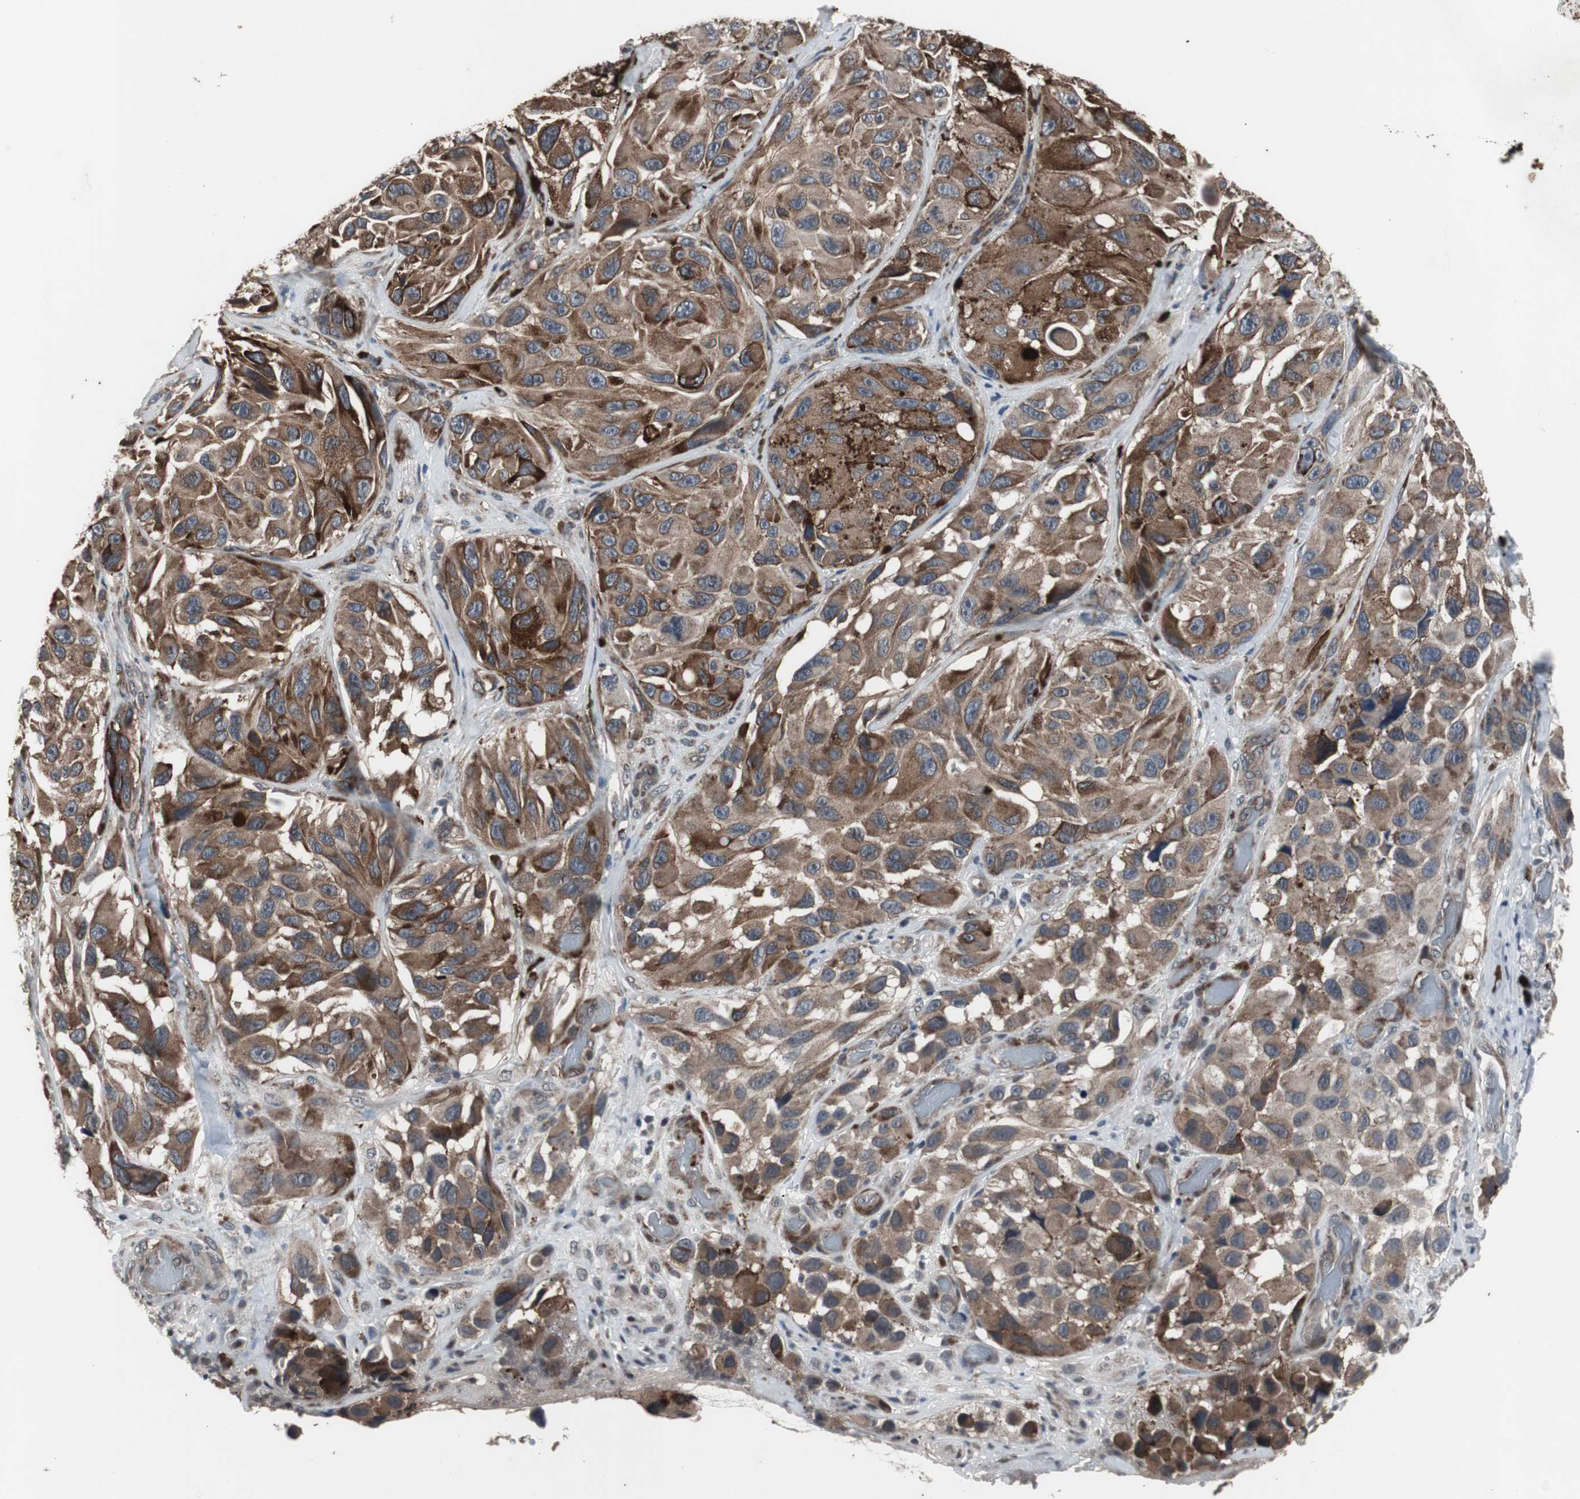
{"staining": {"intensity": "moderate", "quantity": ">75%", "location": "cytoplasmic/membranous"}, "tissue": "melanoma", "cell_type": "Tumor cells", "image_type": "cancer", "snomed": [{"axis": "morphology", "description": "Malignant melanoma, NOS"}, {"axis": "topography", "description": "Skin"}], "caption": "This image shows immunohistochemistry staining of human melanoma, with medium moderate cytoplasmic/membranous positivity in about >75% of tumor cells.", "gene": "CRADD", "patient": {"sex": "female", "age": 73}}